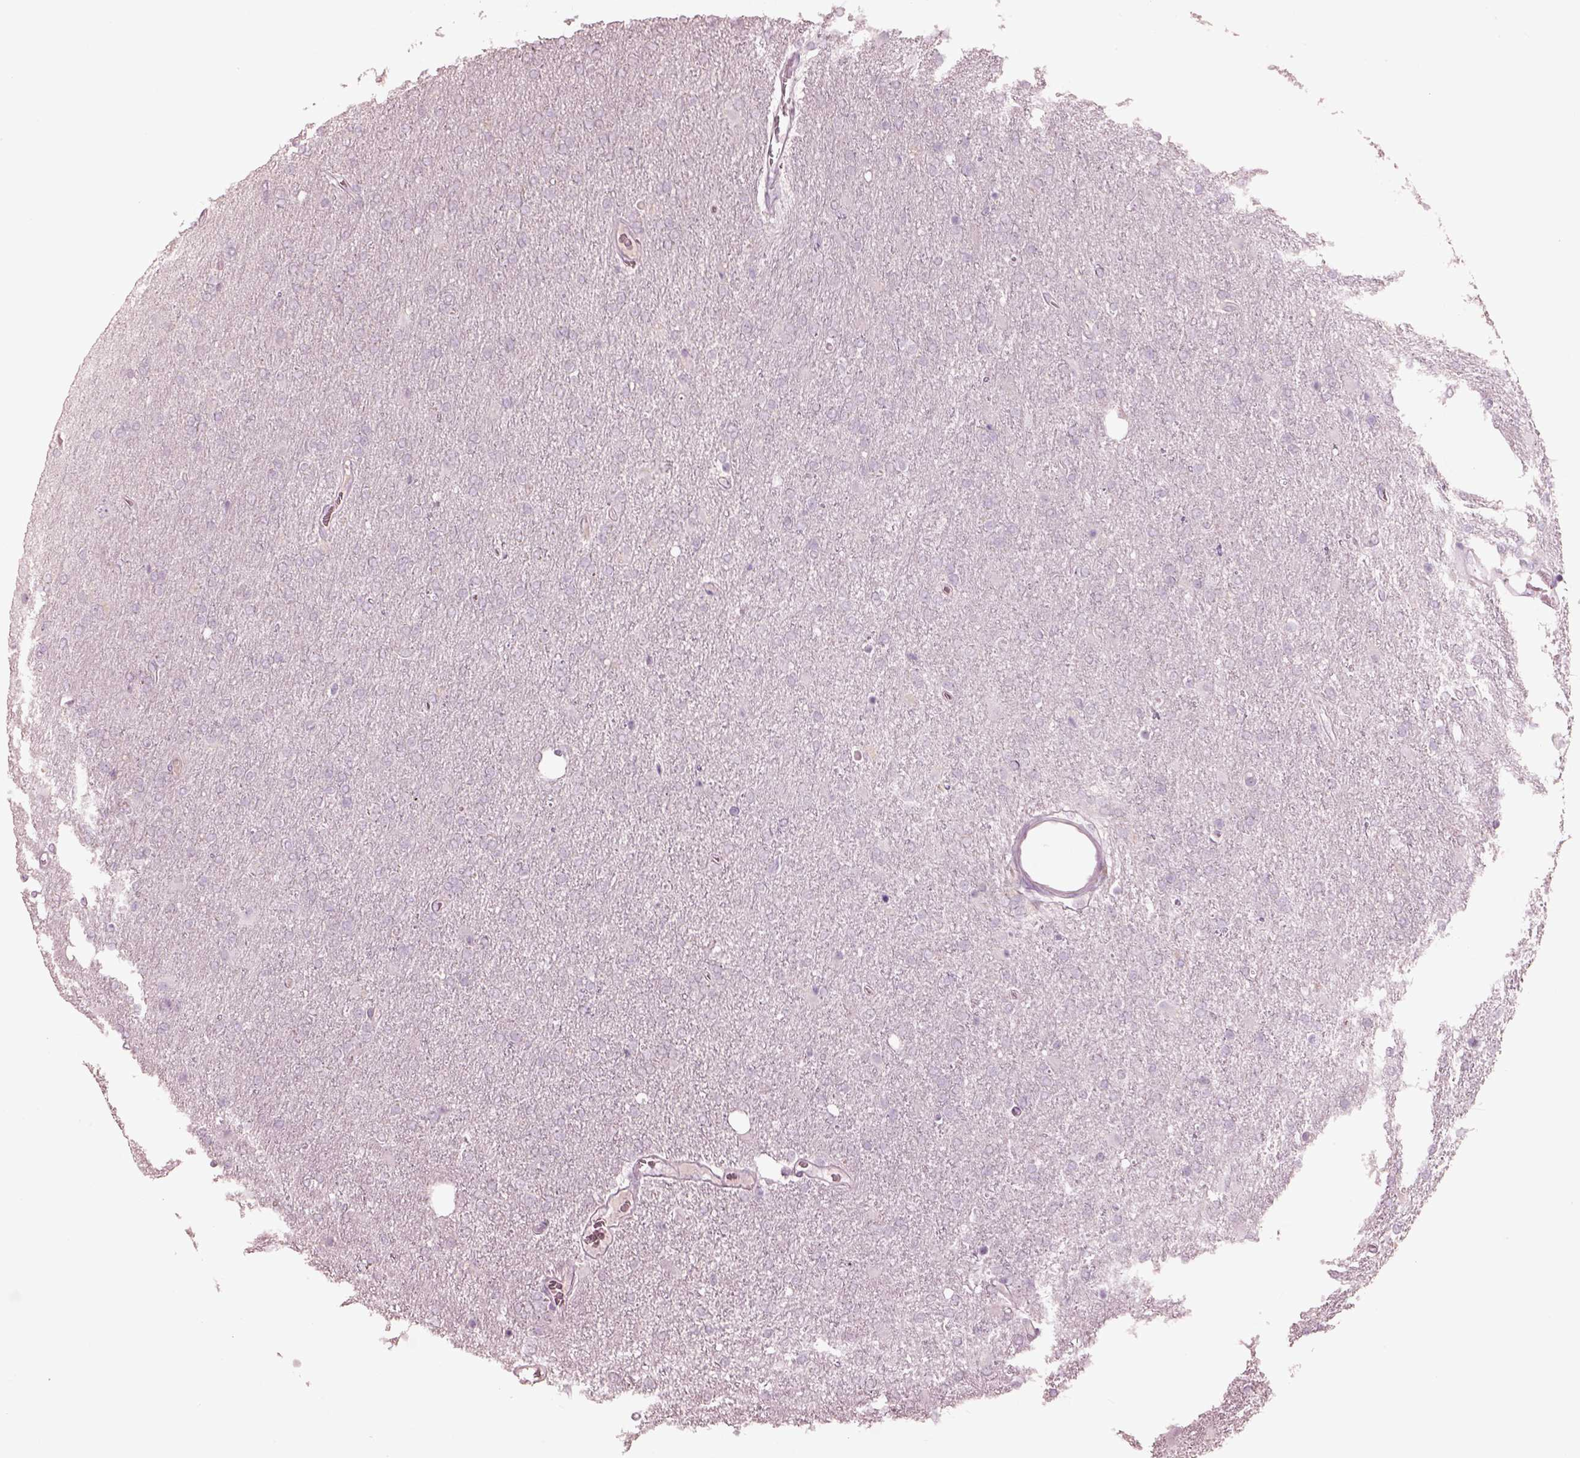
{"staining": {"intensity": "negative", "quantity": "none", "location": "none"}, "tissue": "glioma", "cell_type": "Tumor cells", "image_type": "cancer", "snomed": [{"axis": "morphology", "description": "Glioma, malignant, High grade"}, {"axis": "topography", "description": "Cerebral cortex"}], "caption": "Image shows no significant protein positivity in tumor cells of glioma.", "gene": "PDCD1", "patient": {"sex": "male", "age": 70}}